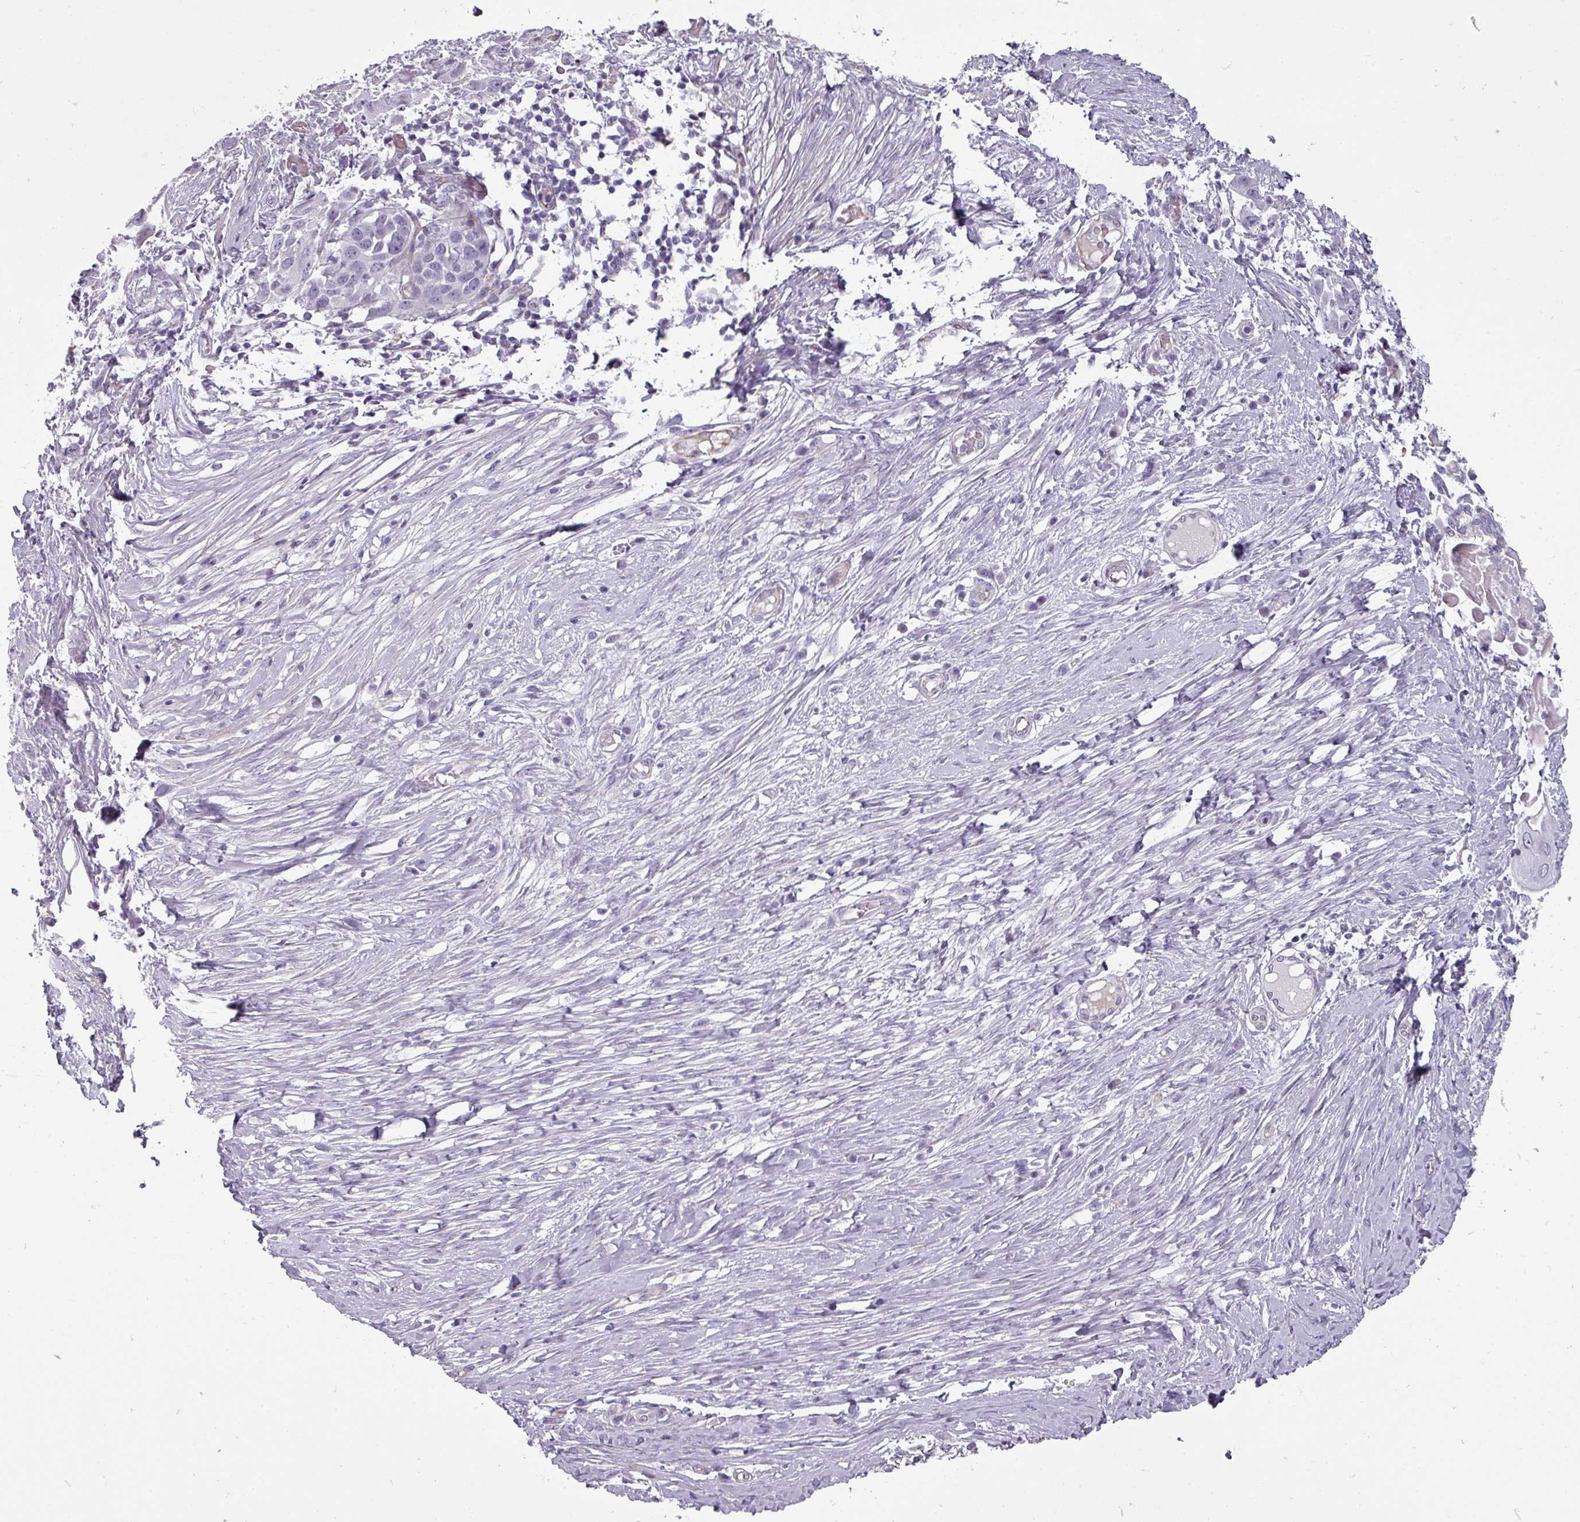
{"staining": {"intensity": "negative", "quantity": "none", "location": "none"}, "tissue": "skin cancer", "cell_type": "Tumor cells", "image_type": "cancer", "snomed": [{"axis": "morphology", "description": "Squamous cell carcinoma, NOS"}, {"axis": "topography", "description": "Skin"}], "caption": "This is an immunohistochemistry image of skin squamous cell carcinoma. There is no positivity in tumor cells.", "gene": "CHRDL1", "patient": {"sex": "female", "age": 44}}